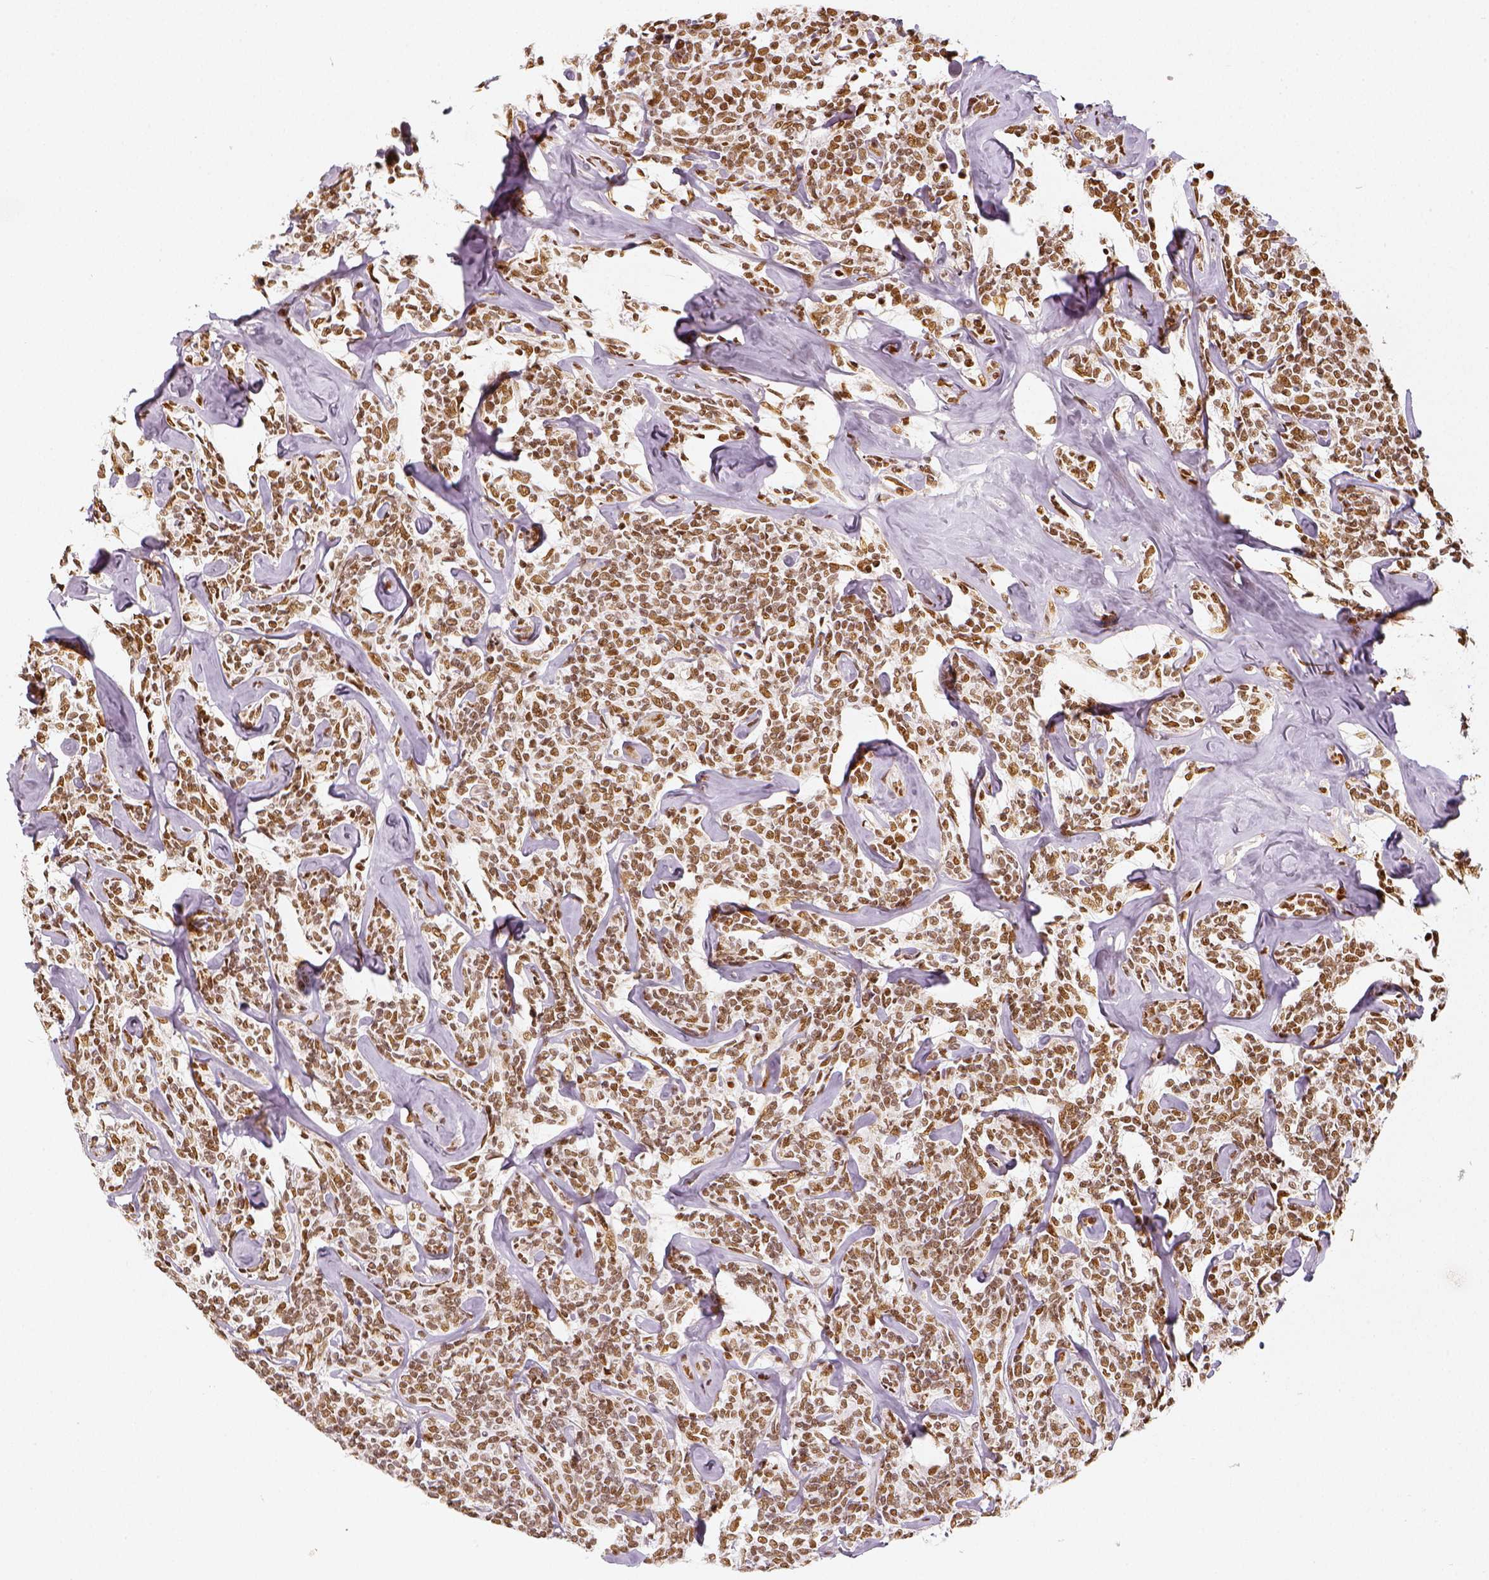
{"staining": {"intensity": "moderate", "quantity": ">75%", "location": "nuclear"}, "tissue": "lymphoma", "cell_type": "Tumor cells", "image_type": "cancer", "snomed": [{"axis": "morphology", "description": "Malignant lymphoma, non-Hodgkin's type, Low grade"}, {"axis": "topography", "description": "Lymph node"}], "caption": "Human lymphoma stained for a protein (brown) exhibits moderate nuclear positive staining in approximately >75% of tumor cells.", "gene": "KDM5B", "patient": {"sex": "female", "age": 56}}